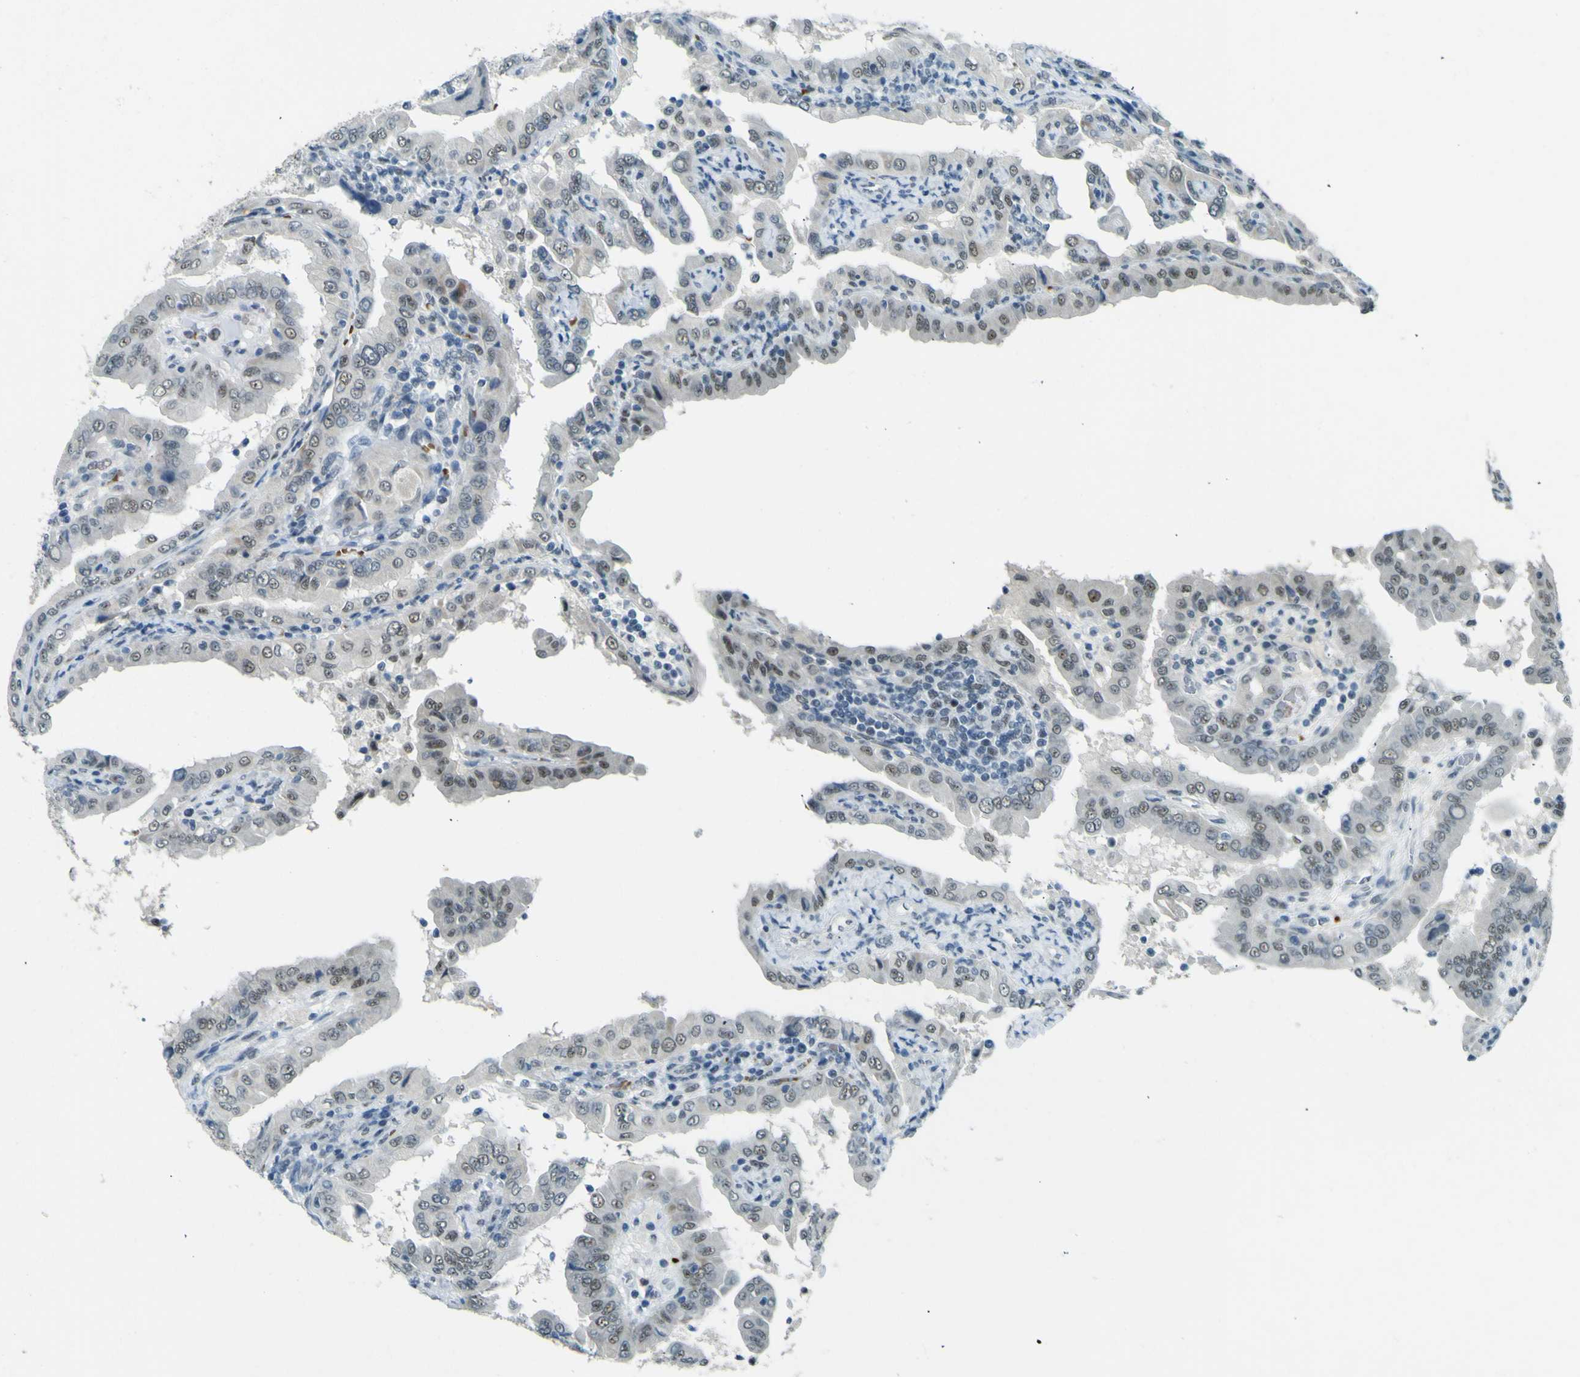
{"staining": {"intensity": "weak", "quantity": "25%-75%", "location": "nuclear"}, "tissue": "thyroid cancer", "cell_type": "Tumor cells", "image_type": "cancer", "snomed": [{"axis": "morphology", "description": "Papillary adenocarcinoma, NOS"}, {"axis": "topography", "description": "Thyroid gland"}], "caption": "This image exhibits thyroid cancer stained with immunohistochemistry (IHC) to label a protein in brown. The nuclear of tumor cells show weak positivity for the protein. Nuclei are counter-stained blue.", "gene": "CEBPG", "patient": {"sex": "male", "age": 33}}